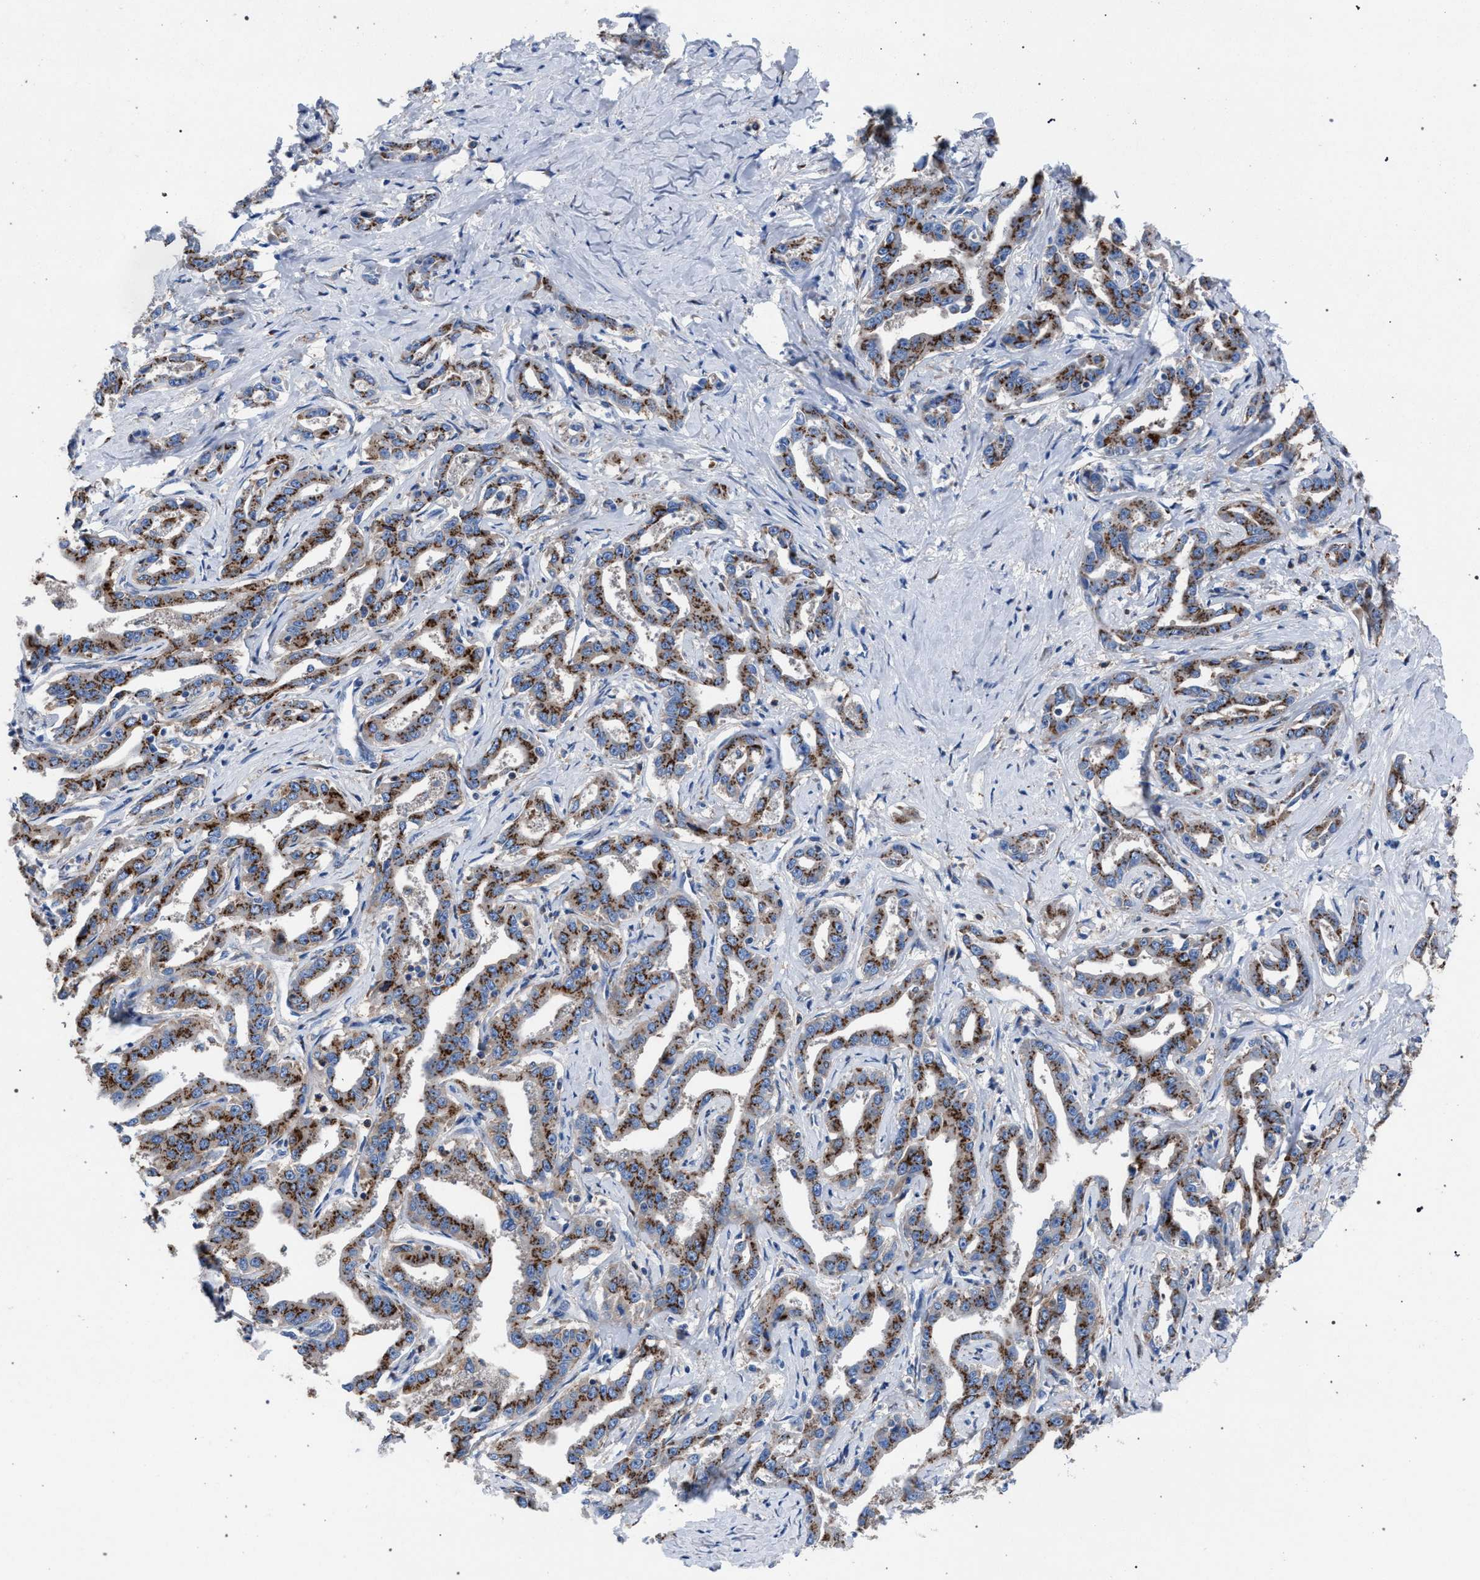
{"staining": {"intensity": "strong", "quantity": ">75%", "location": "cytoplasmic/membranous"}, "tissue": "liver cancer", "cell_type": "Tumor cells", "image_type": "cancer", "snomed": [{"axis": "morphology", "description": "Cholangiocarcinoma"}, {"axis": "topography", "description": "Liver"}], "caption": "This photomicrograph reveals liver cancer (cholangiocarcinoma) stained with immunohistochemistry to label a protein in brown. The cytoplasmic/membranous of tumor cells show strong positivity for the protein. Nuclei are counter-stained blue.", "gene": "ATP6V0A1", "patient": {"sex": "male", "age": 59}}